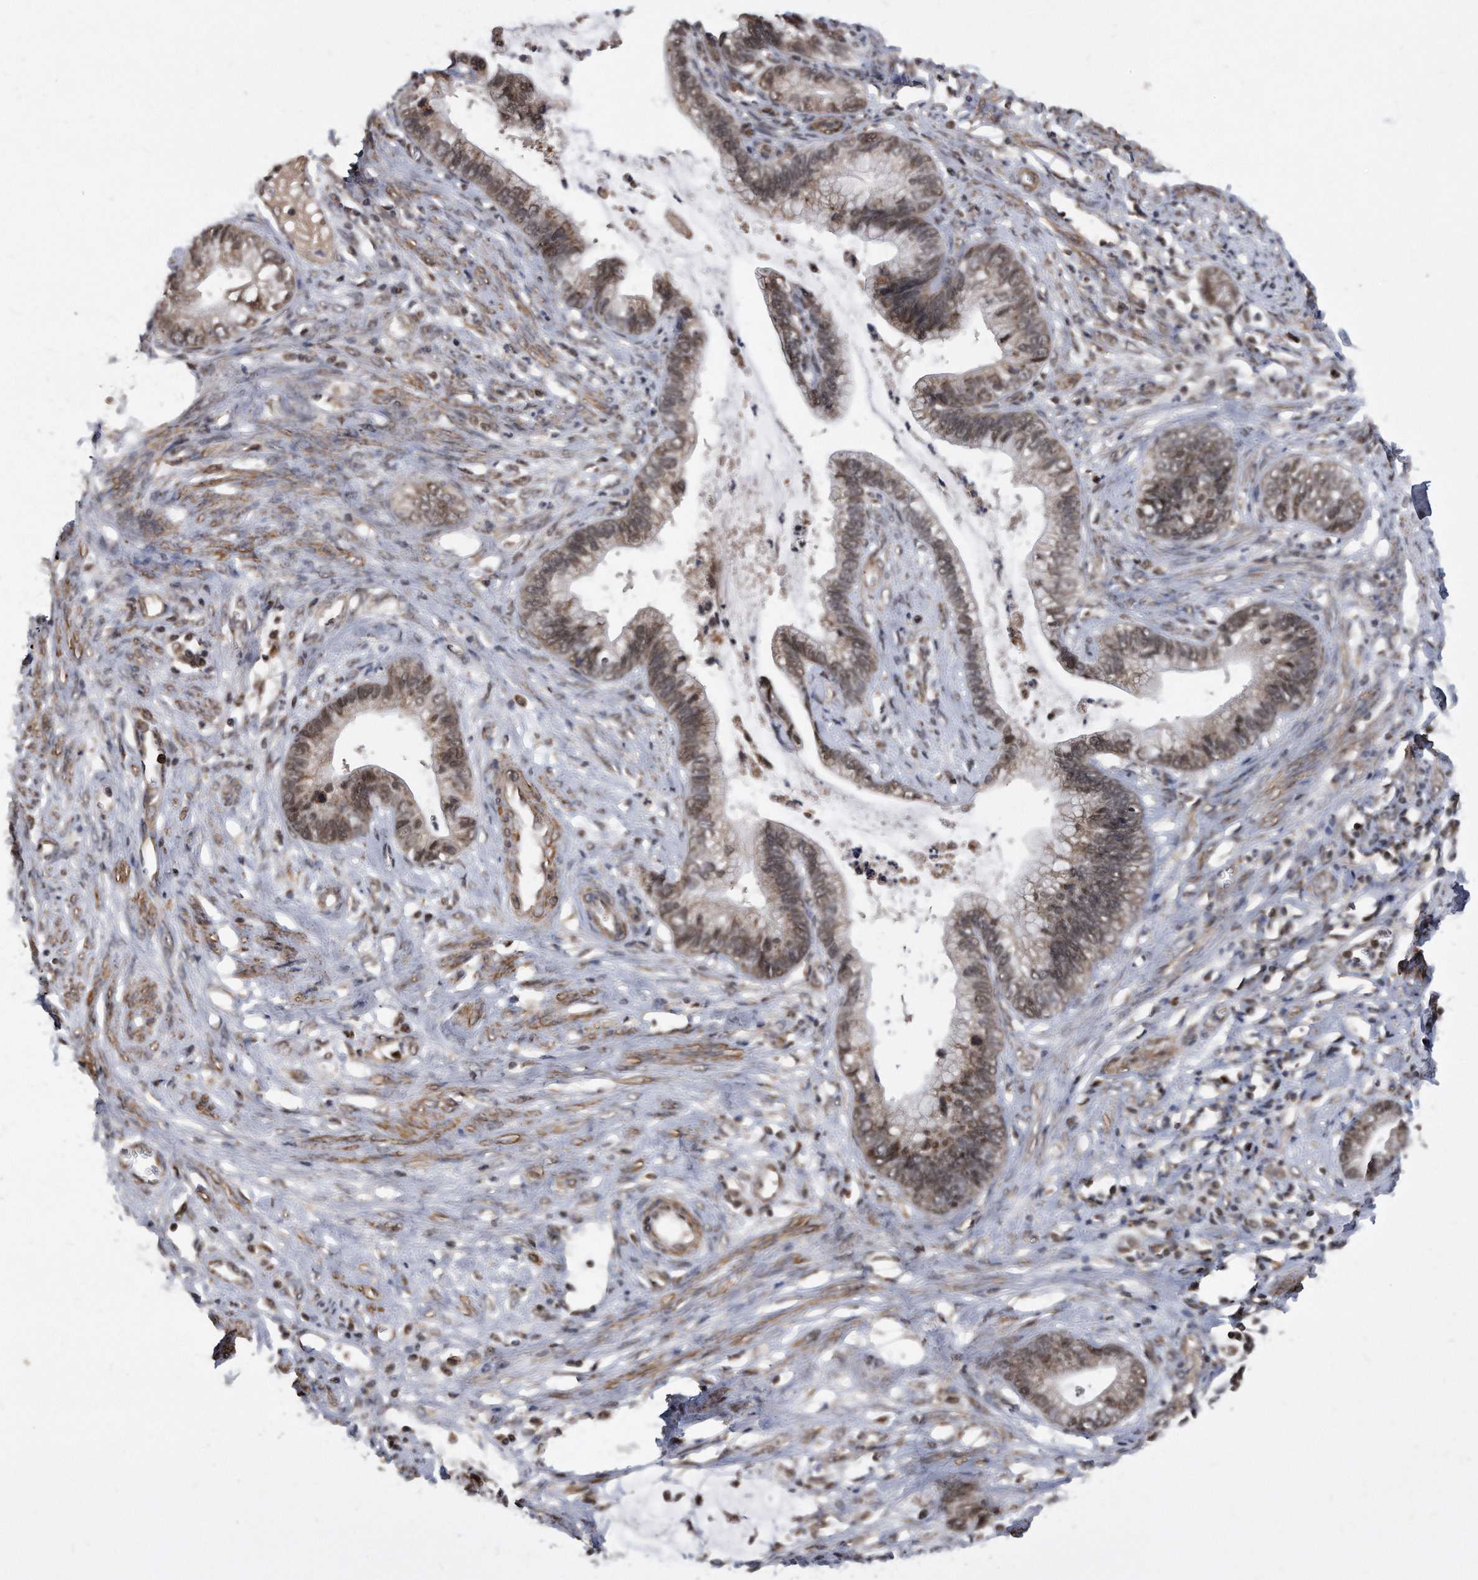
{"staining": {"intensity": "moderate", "quantity": ">75%", "location": "cytoplasmic/membranous,nuclear"}, "tissue": "cervical cancer", "cell_type": "Tumor cells", "image_type": "cancer", "snomed": [{"axis": "morphology", "description": "Adenocarcinoma, NOS"}, {"axis": "topography", "description": "Cervix"}], "caption": "Cervical cancer (adenocarcinoma) stained with IHC exhibits moderate cytoplasmic/membranous and nuclear staining in about >75% of tumor cells. Immunohistochemistry stains the protein in brown and the nuclei are stained blue.", "gene": "DUSP22", "patient": {"sex": "female", "age": 44}}